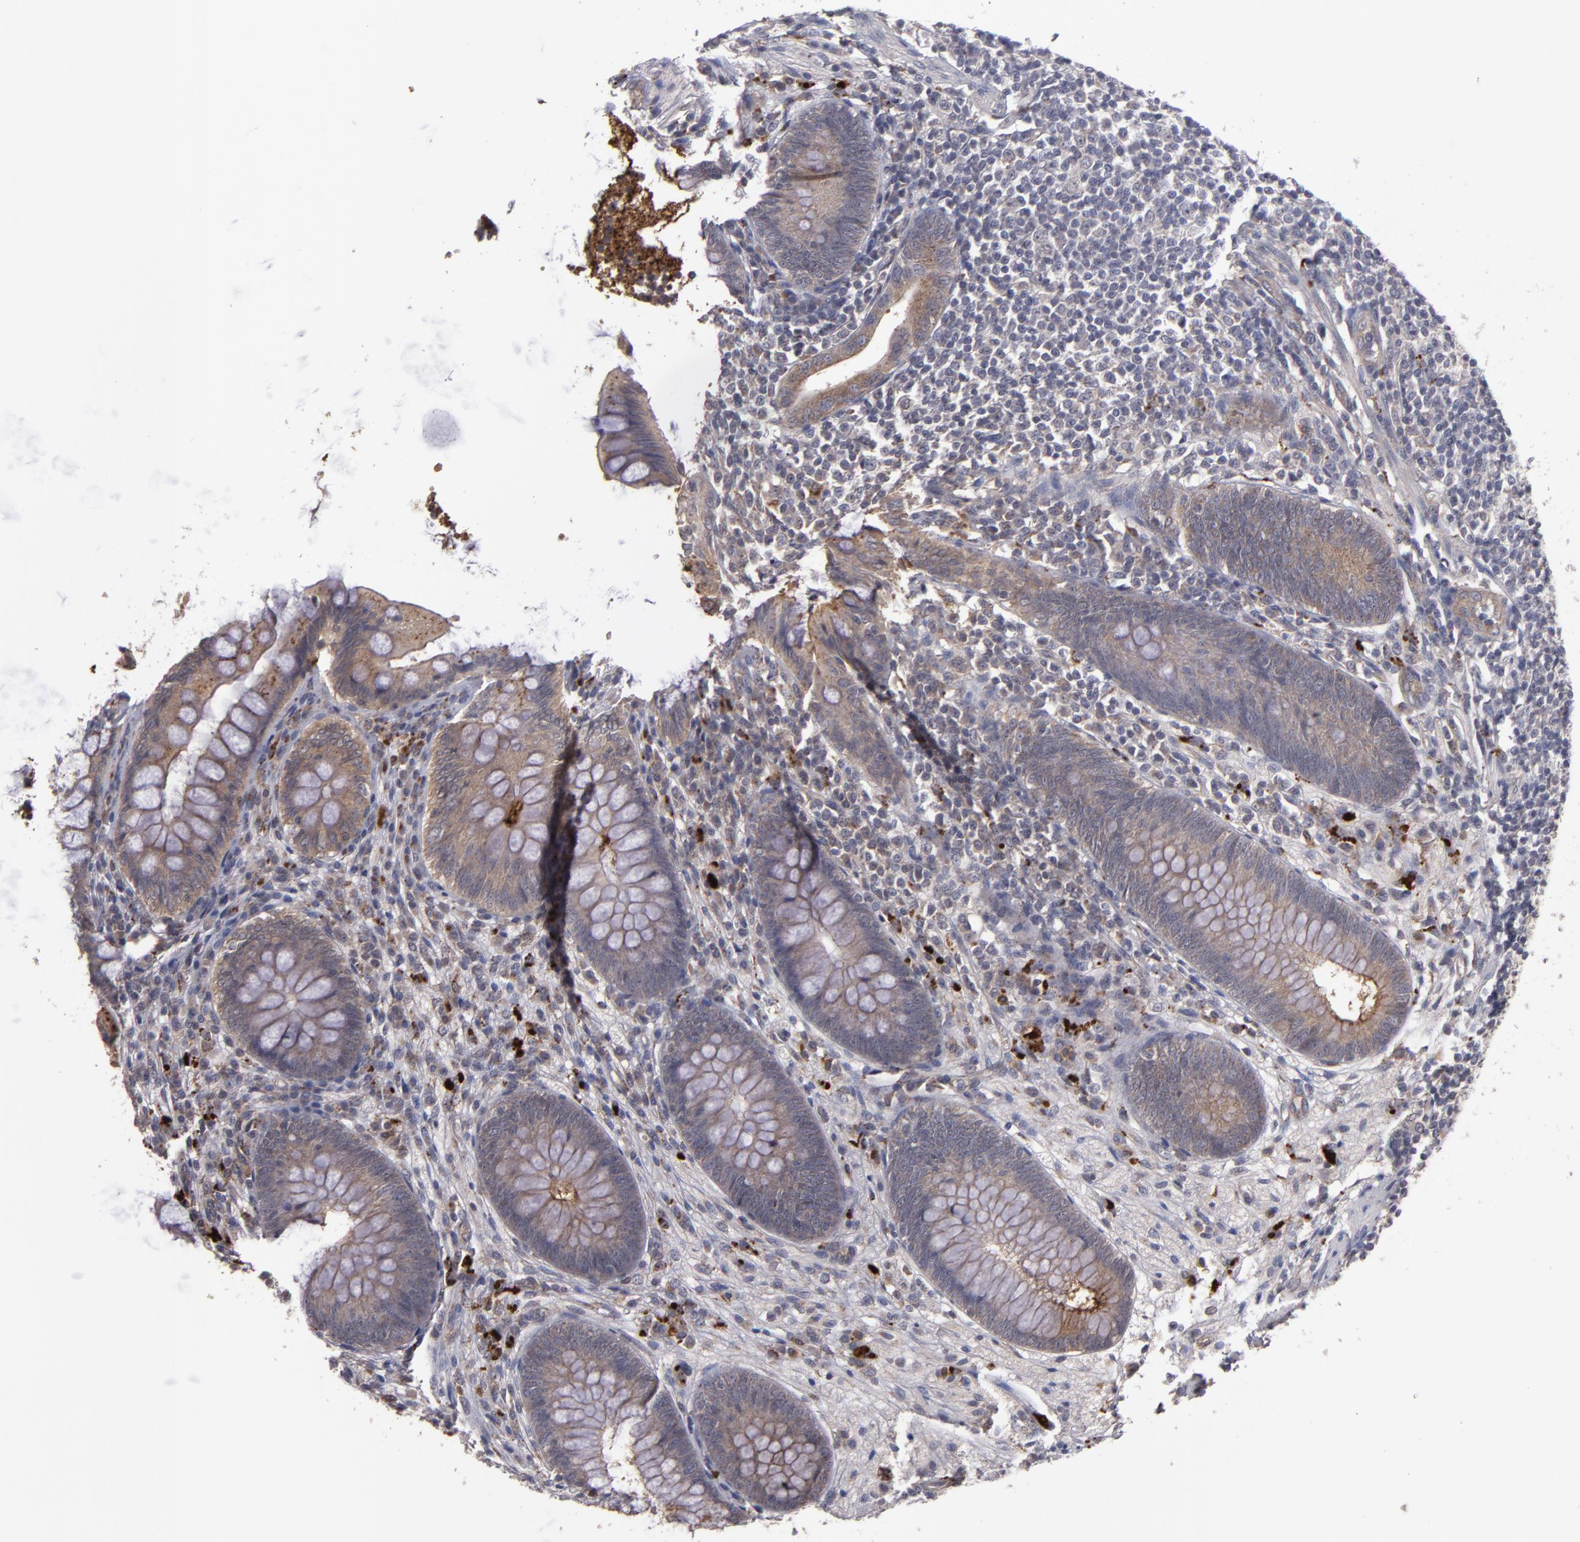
{"staining": {"intensity": "weak", "quantity": ">75%", "location": "cytoplasmic/membranous"}, "tissue": "appendix", "cell_type": "Glandular cells", "image_type": "normal", "snomed": [{"axis": "morphology", "description": "Normal tissue, NOS"}, {"axis": "topography", "description": "Appendix"}], "caption": "Immunohistochemical staining of unremarkable appendix displays weak cytoplasmic/membranous protein staining in approximately >75% of glandular cells.", "gene": "CTSO", "patient": {"sex": "female", "age": 66}}